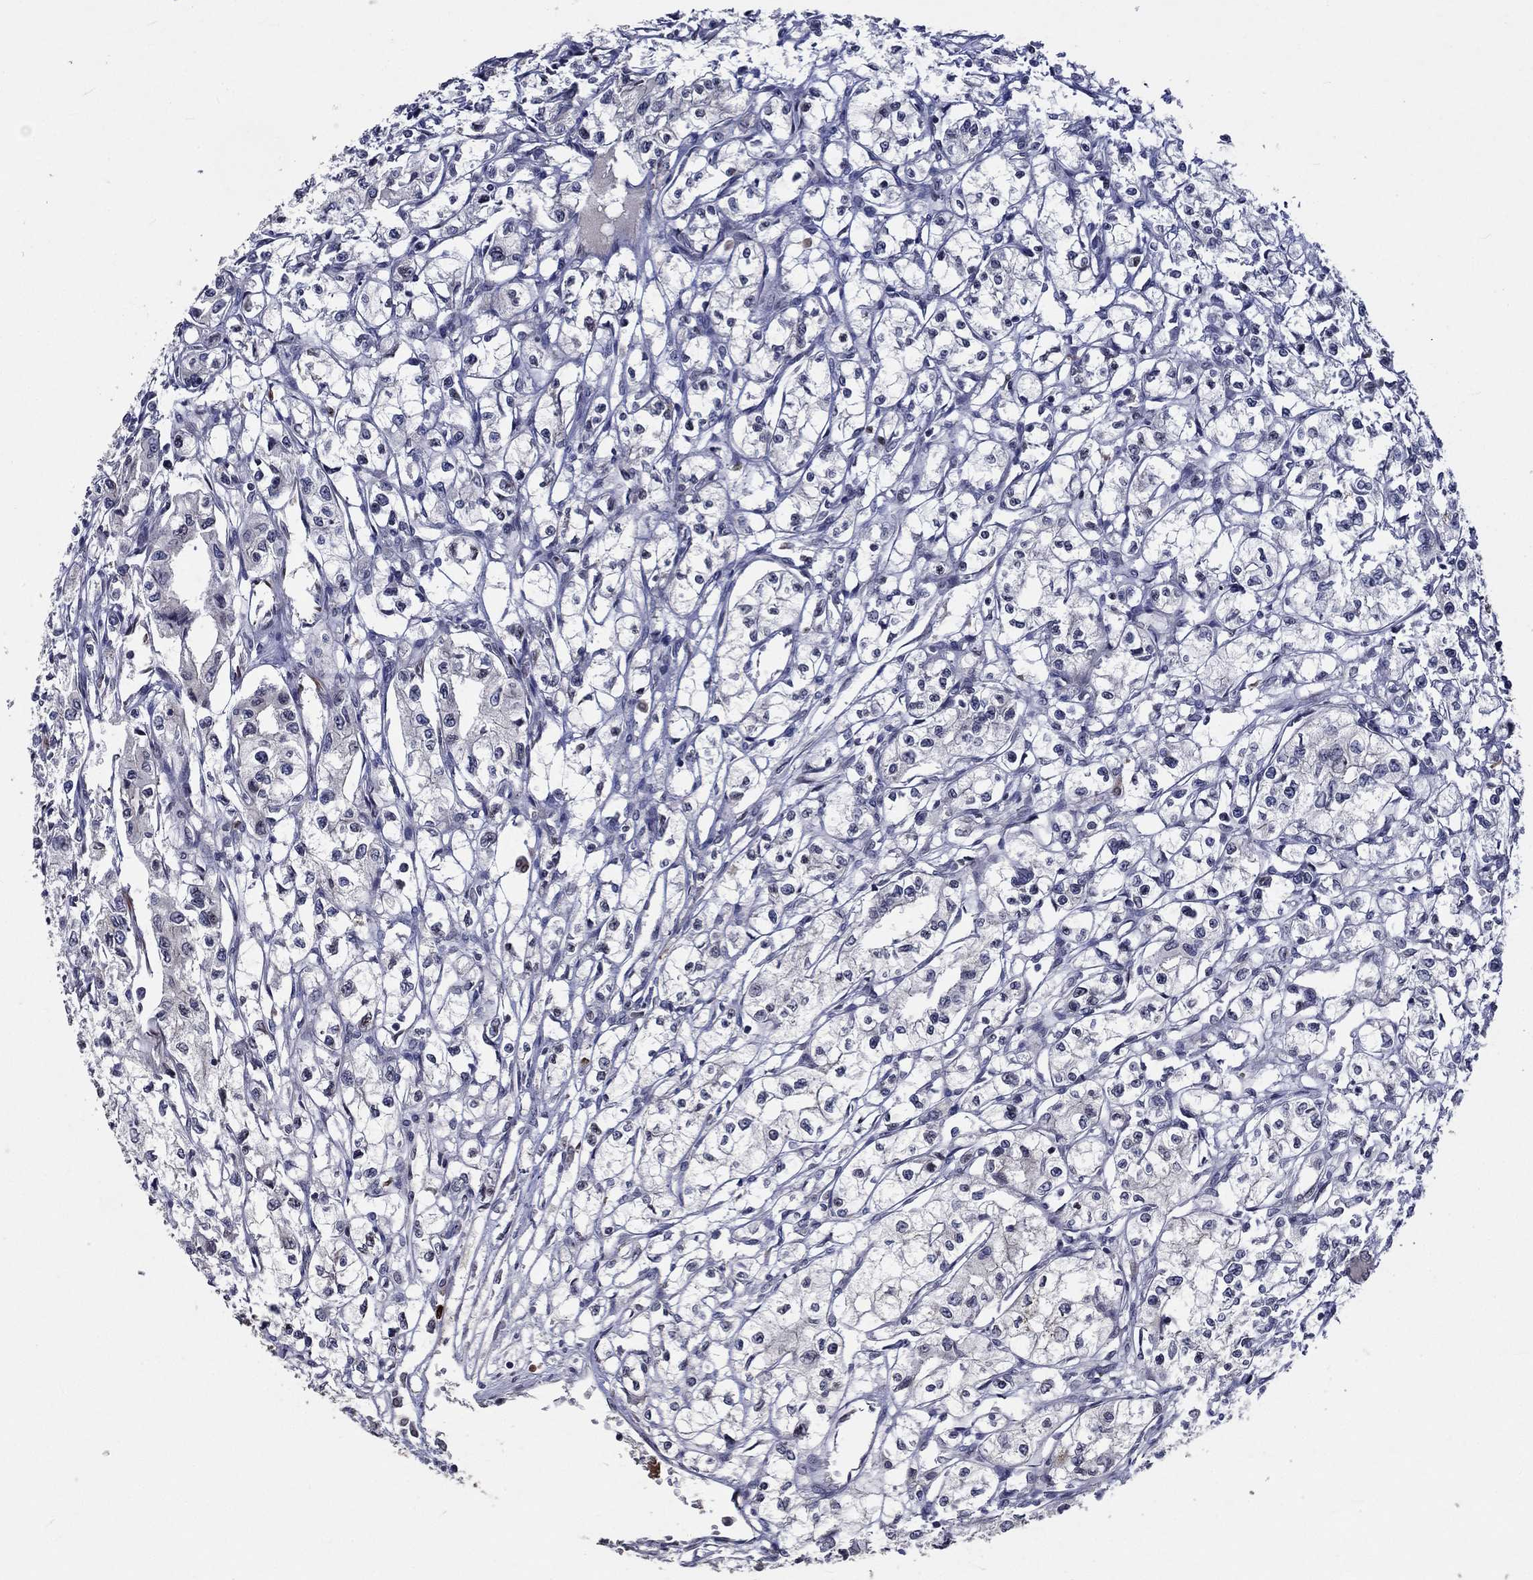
{"staining": {"intensity": "negative", "quantity": "none", "location": "none"}, "tissue": "renal cancer", "cell_type": "Tumor cells", "image_type": "cancer", "snomed": [{"axis": "morphology", "description": "Adenocarcinoma, NOS"}, {"axis": "topography", "description": "Kidney"}], "caption": "IHC of human renal cancer (adenocarcinoma) shows no staining in tumor cells.", "gene": "CETN3", "patient": {"sex": "male", "age": 56}}